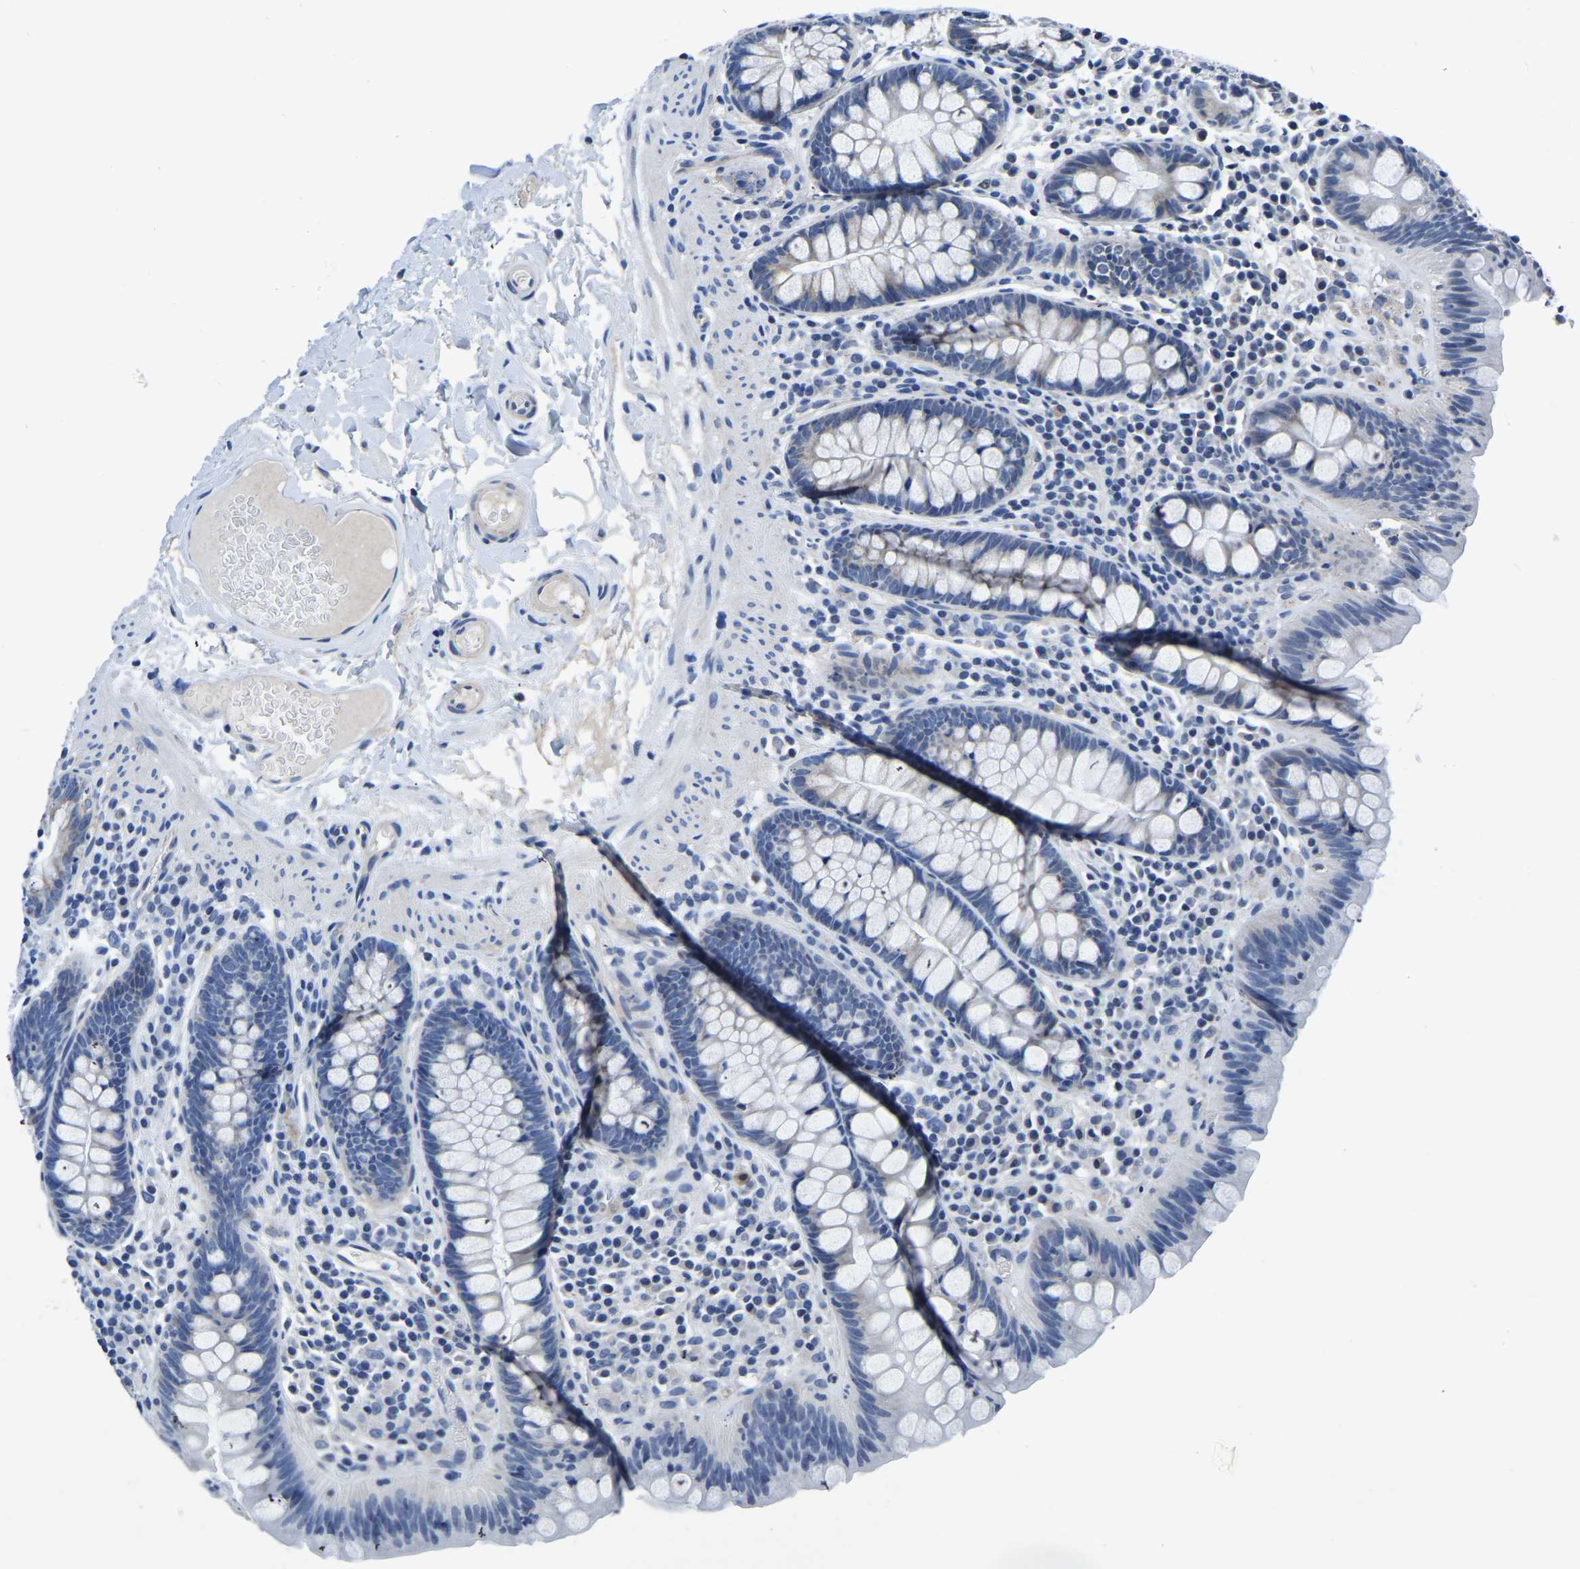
{"staining": {"intensity": "negative", "quantity": "none", "location": "none"}, "tissue": "colon", "cell_type": "Endothelial cells", "image_type": "normal", "snomed": [{"axis": "morphology", "description": "Normal tissue, NOS"}, {"axis": "topography", "description": "Colon"}], "caption": "Endothelial cells are negative for brown protein staining in normal colon. (Brightfield microscopy of DAB IHC at high magnification).", "gene": "FGD5", "patient": {"sex": "female", "age": 80}}